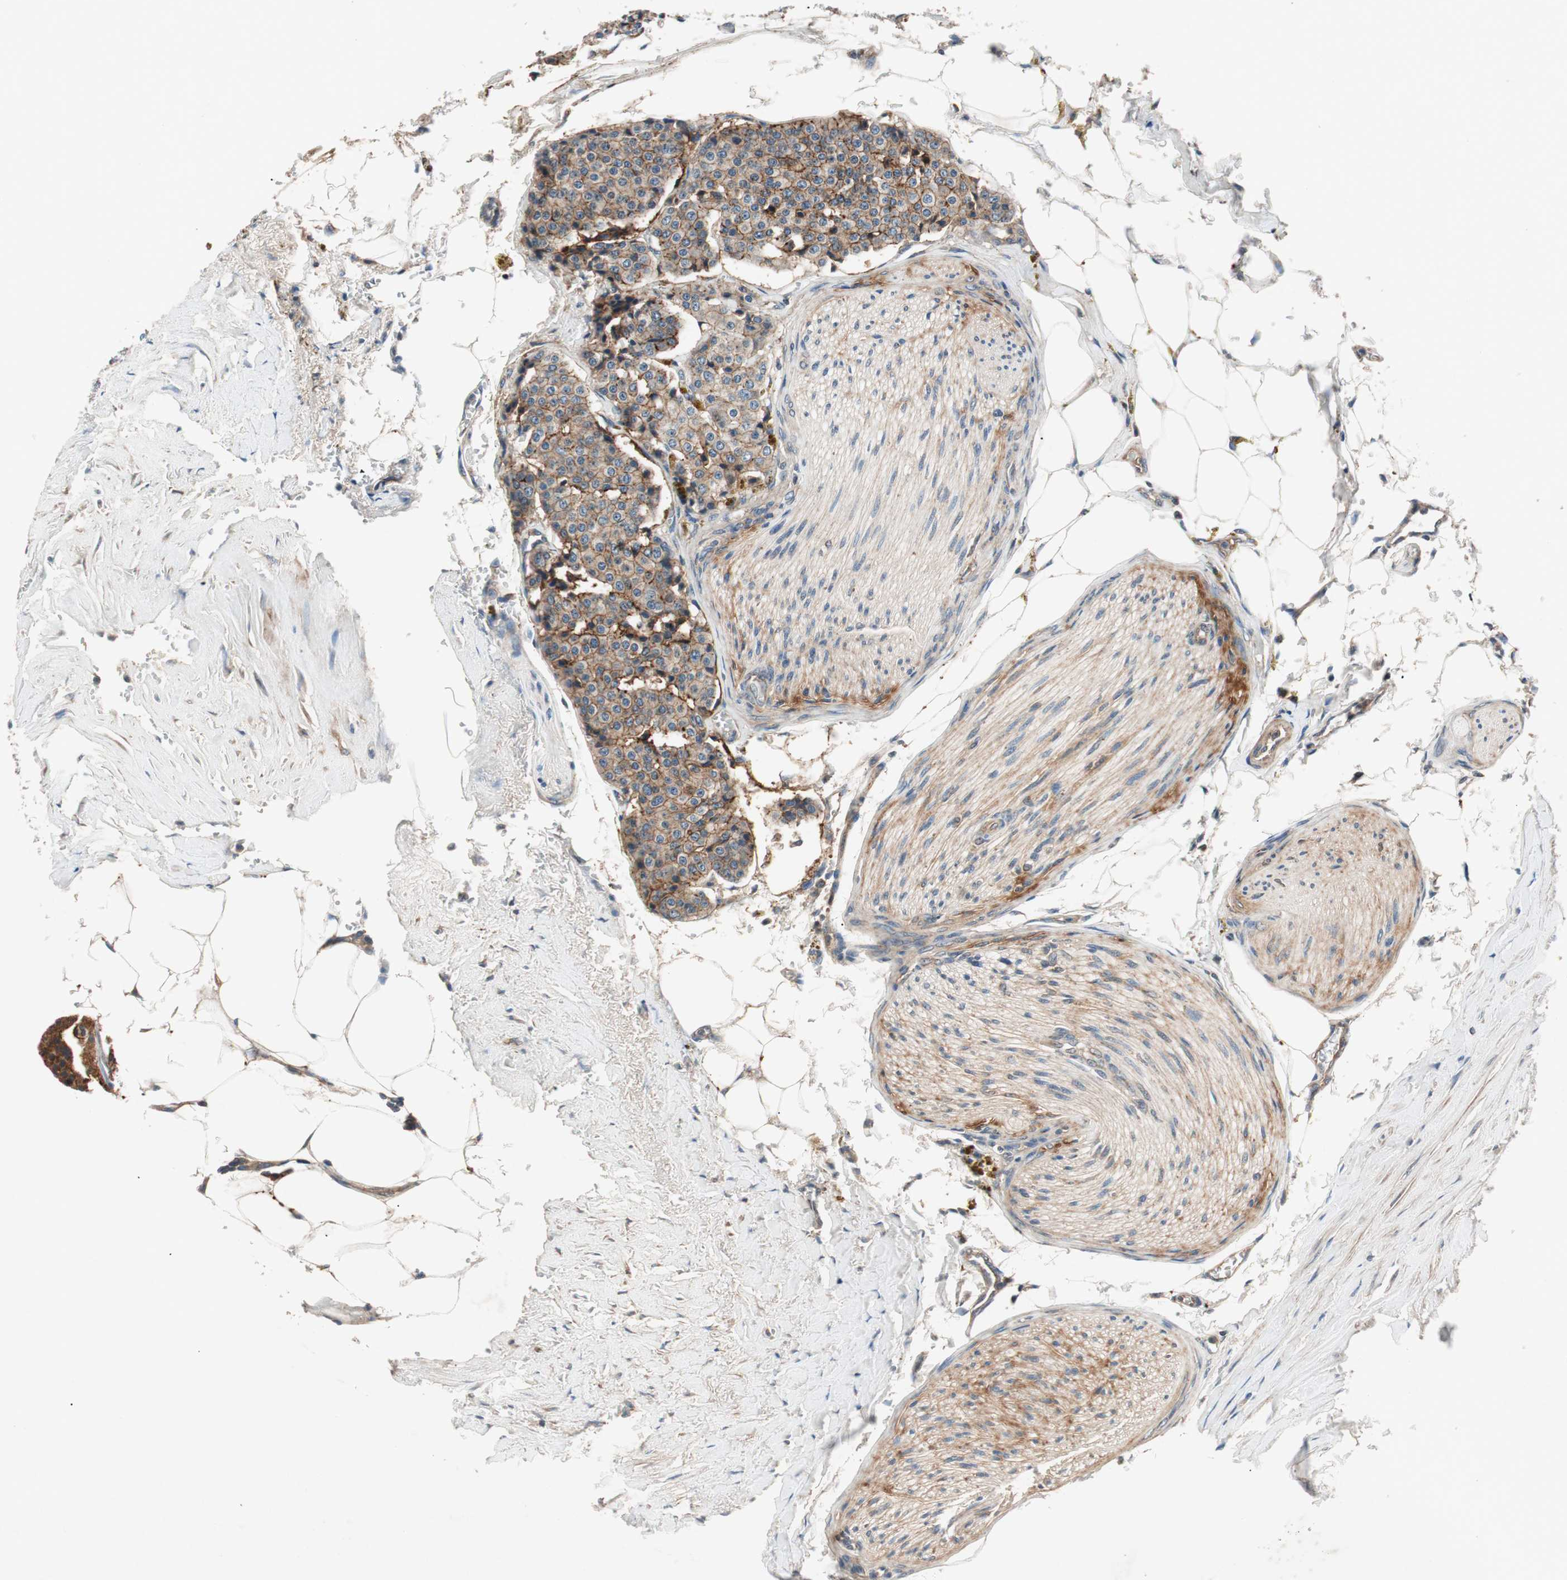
{"staining": {"intensity": "moderate", "quantity": ">75%", "location": "cytoplasmic/membranous"}, "tissue": "carcinoid", "cell_type": "Tumor cells", "image_type": "cancer", "snomed": [{"axis": "morphology", "description": "Carcinoid, malignant, NOS"}, {"axis": "topography", "description": "Colon"}], "caption": "IHC (DAB (3,3'-diaminobenzidine)) staining of human carcinoid reveals moderate cytoplasmic/membranous protein expression in about >75% of tumor cells.", "gene": "HPN", "patient": {"sex": "female", "age": 61}}